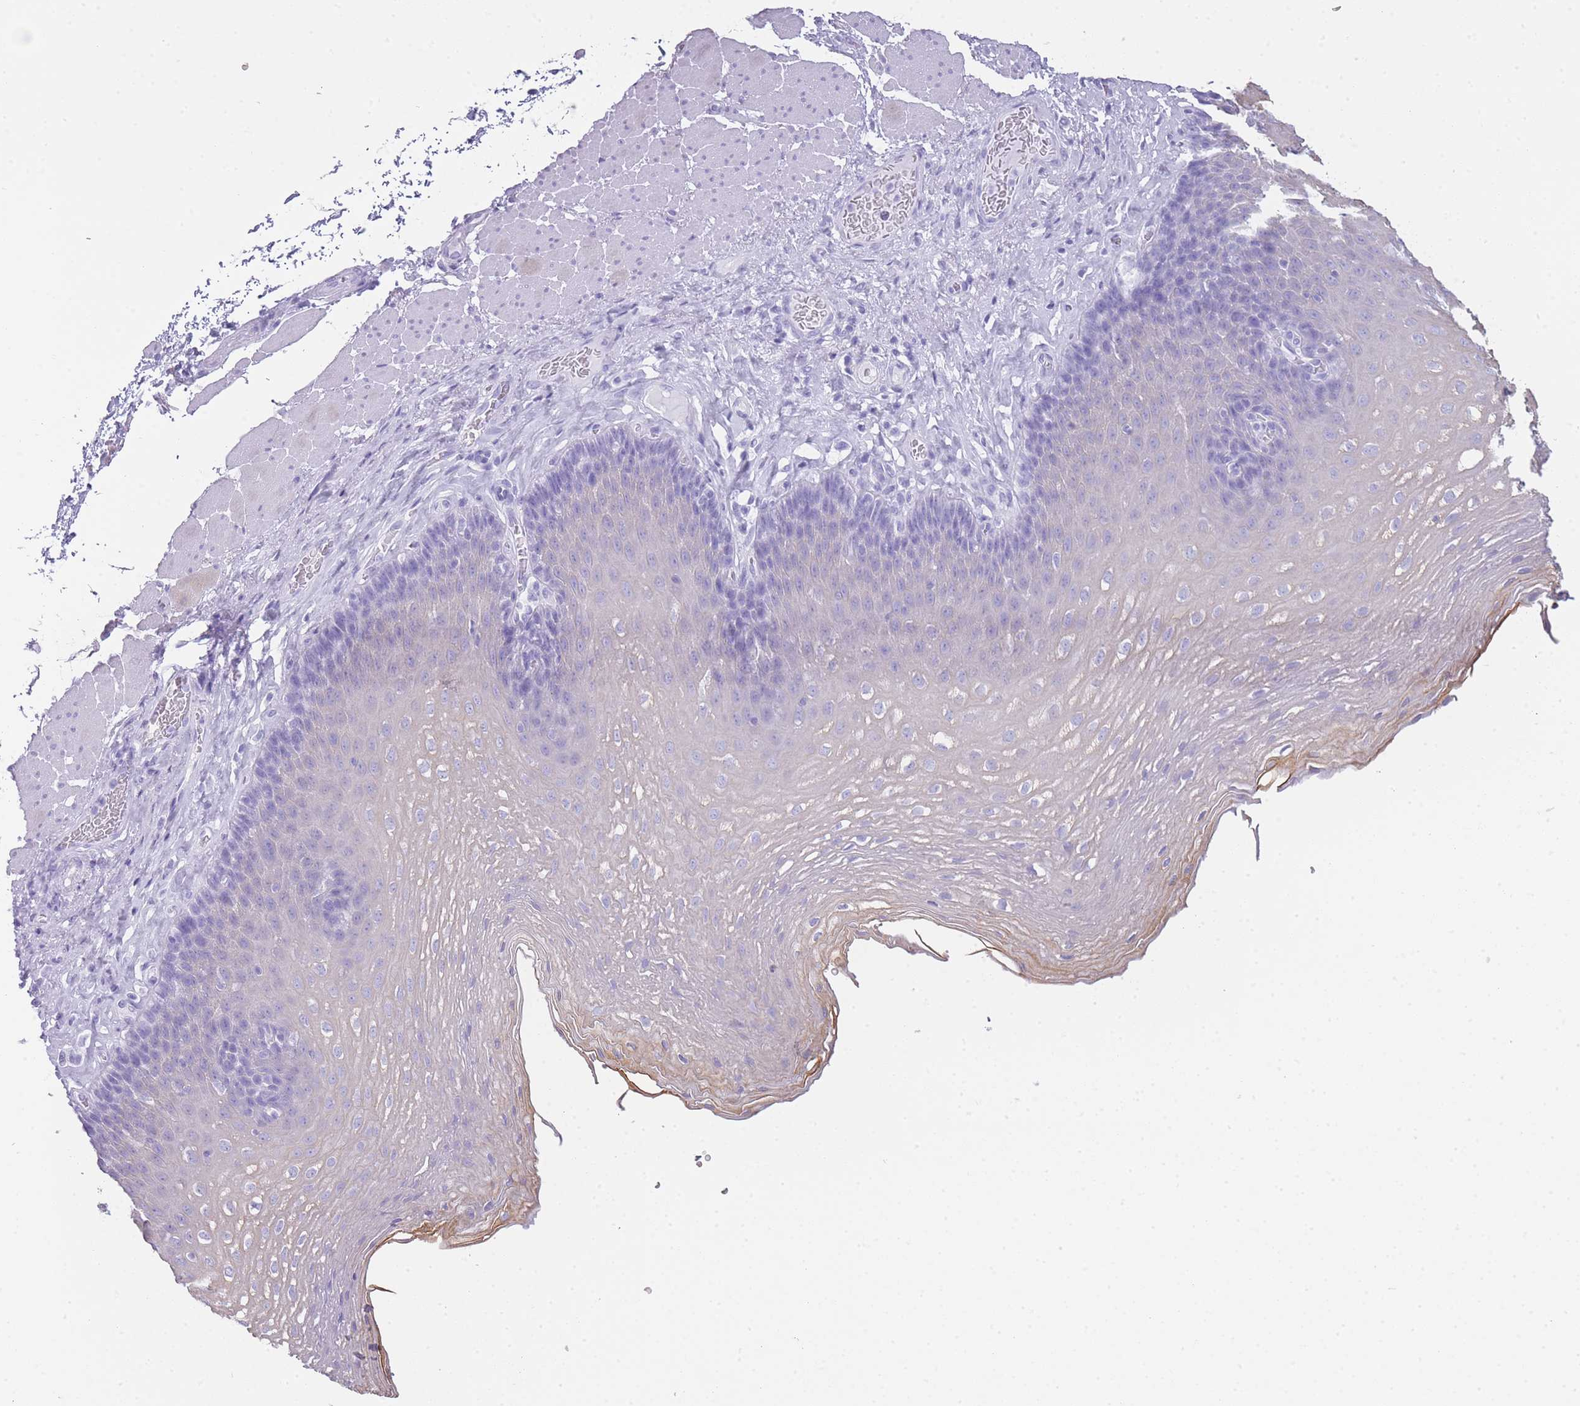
{"staining": {"intensity": "weak", "quantity": "<25%", "location": "cytoplasmic/membranous"}, "tissue": "esophagus", "cell_type": "Squamous epithelial cells", "image_type": "normal", "snomed": [{"axis": "morphology", "description": "Normal tissue, NOS"}, {"axis": "topography", "description": "Esophagus"}], "caption": "A histopathology image of human esophagus is negative for staining in squamous epithelial cells.", "gene": "INS", "patient": {"sex": "female", "age": 66}}